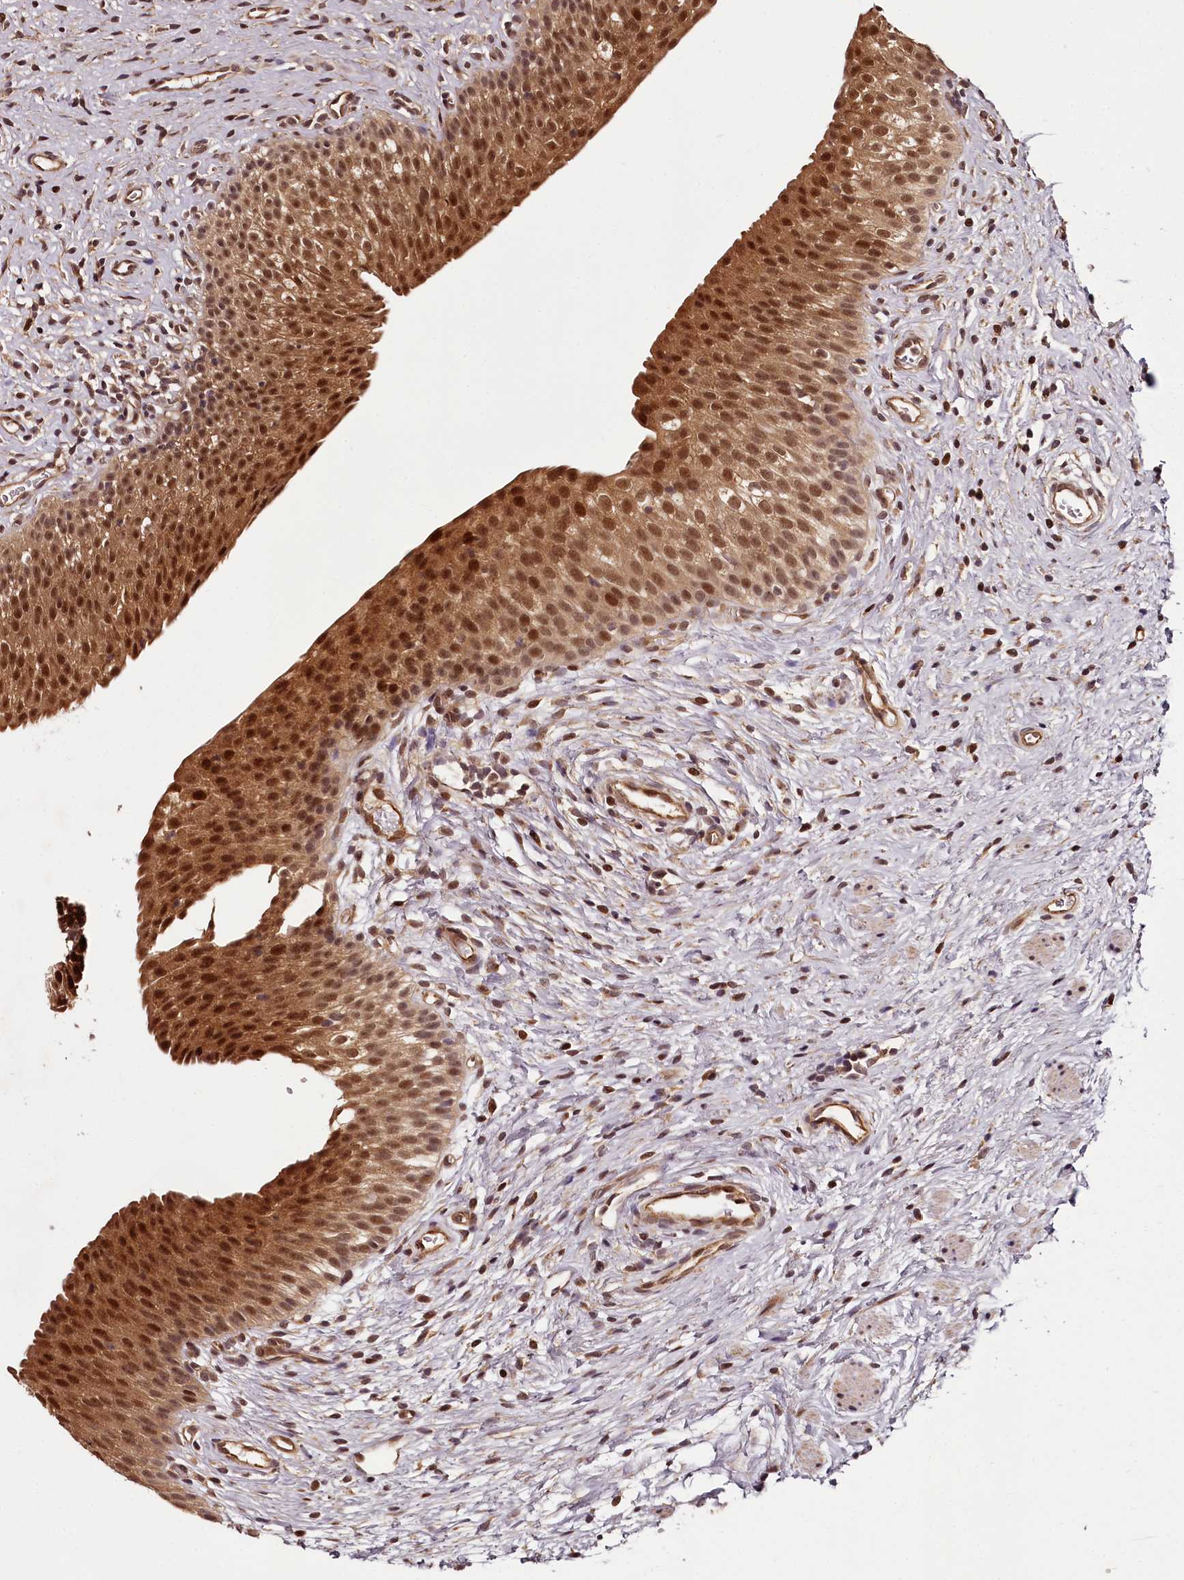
{"staining": {"intensity": "moderate", "quantity": ">75%", "location": "cytoplasmic/membranous,nuclear"}, "tissue": "urinary bladder", "cell_type": "Urothelial cells", "image_type": "normal", "snomed": [{"axis": "morphology", "description": "Normal tissue, NOS"}, {"axis": "topography", "description": "Urinary bladder"}], "caption": "Benign urinary bladder demonstrates moderate cytoplasmic/membranous,nuclear positivity in approximately >75% of urothelial cells, visualized by immunohistochemistry. The staining is performed using DAB (3,3'-diaminobenzidine) brown chromogen to label protein expression. The nuclei are counter-stained blue using hematoxylin.", "gene": "MAML3", "patient": {"sex": "male", "age": 1}}